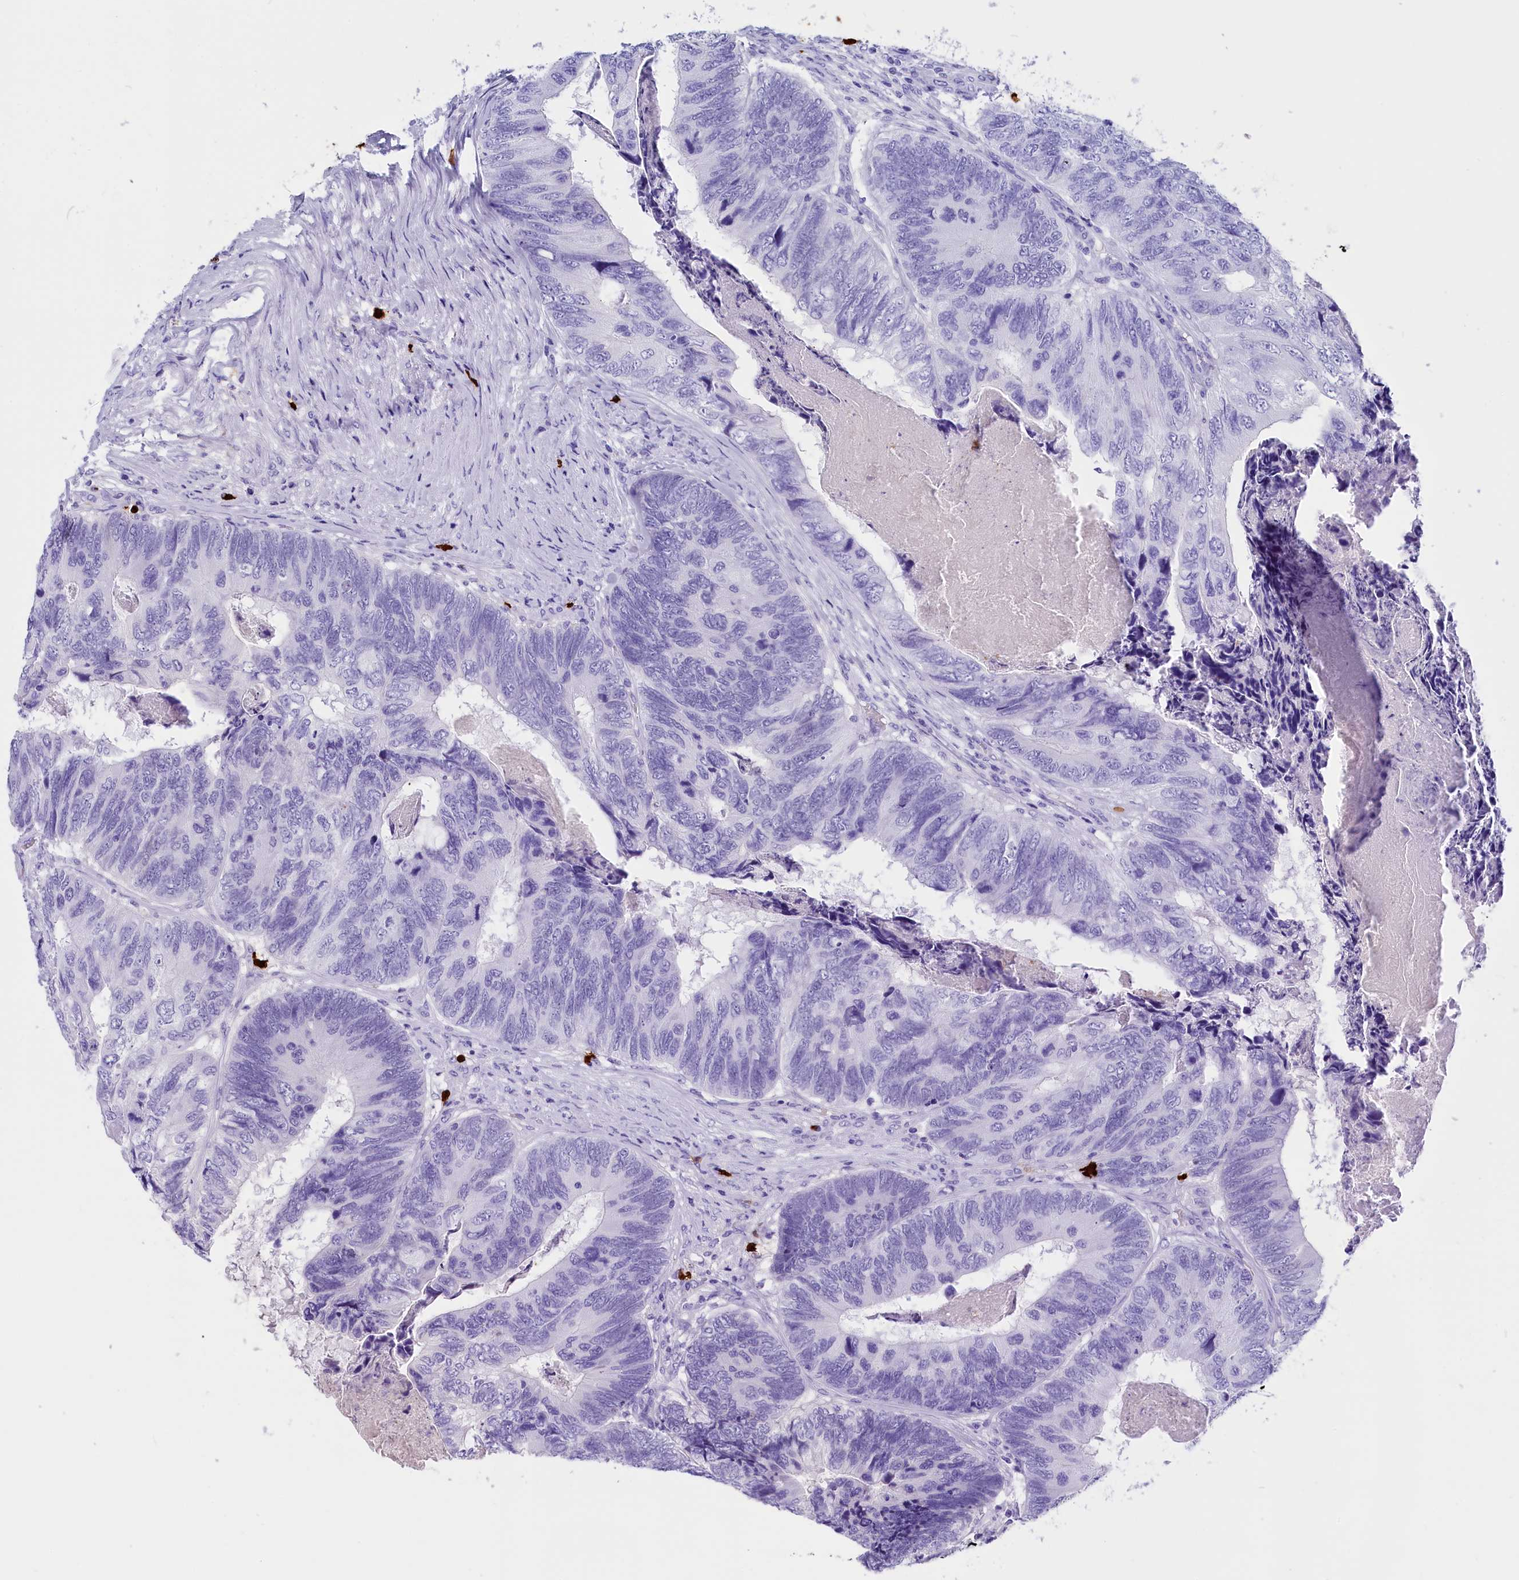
{"staining": {"intensity": "negative", "quantity": "none", "location": "none"}, "tissue": "colorectal cancer", "cell_type": "Tumor cells", "image_type": "cancer", "snomed": [{"axis": "morphology", "description": "Adenocarcinoma, NOS"}, {"axis": "topography", "description": "Colon"}], "caption": "Immunohistochemistry photomicrograph of colorectal cancer (adenocarcinoma) stained for a protein (brown), which demonstrates no staining in tumor cells.", "gene": "CLC", "patient": {"sex": "female", "age": 67}}